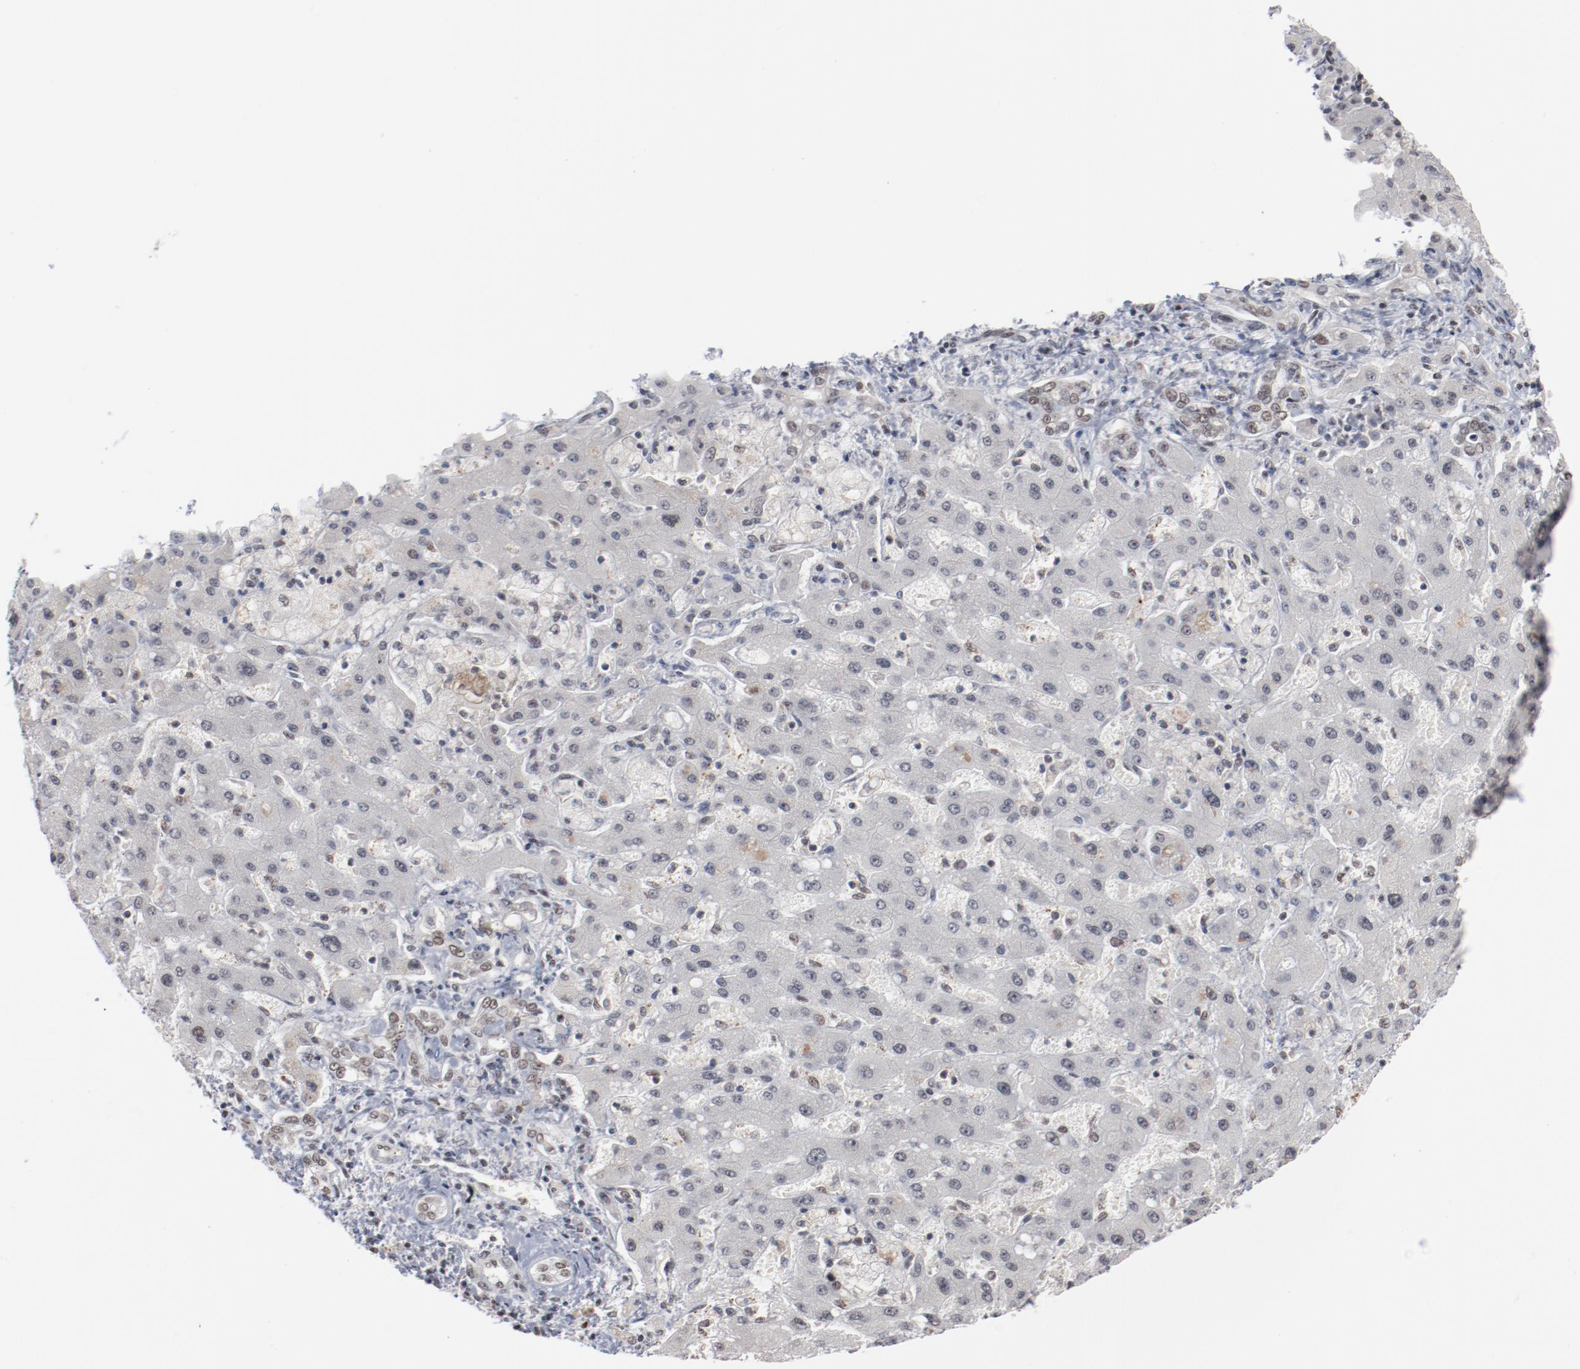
{"staining": {"intensity": "weak", "quantity": "25%-75%", "location": "nuclear"}, "tissue": "liver cancer", "cell_type": "Tumor cells", "image_type": "cancer", "snomed": [{"axis": "morphology", "description": "Cholangiocarcinoma"}, {"axis": "topography", "description": "Liver"}], "caption": "DAB immunohistochemical staining of cholangiocarcinoma (liver) reveals weak nuclear protein expression in about 25%-75% of tumor cells.", "gene": "BUB3", "patient": {"sex": "male", "age": 50}}